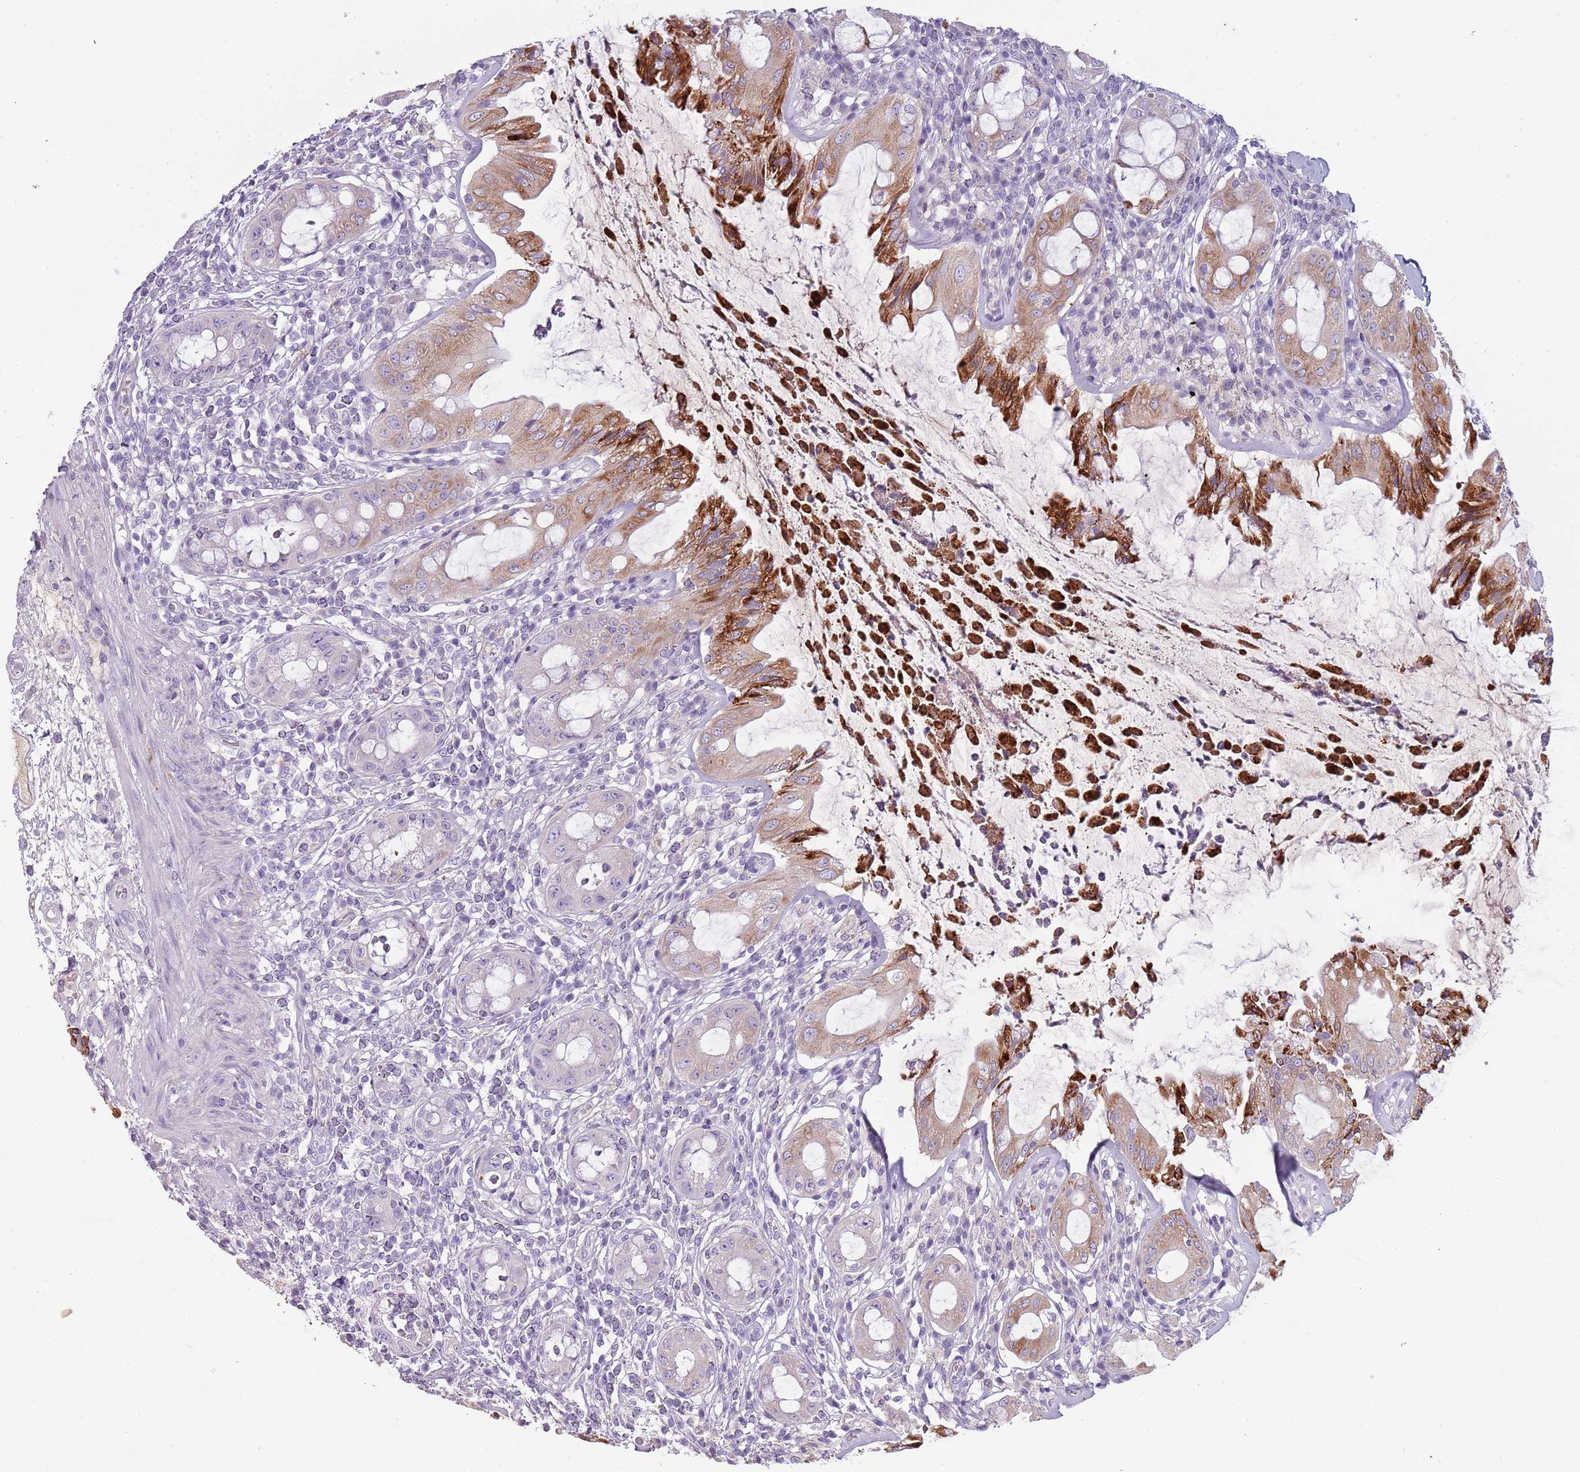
{"staining": {"intensity": "strong", "quantity": "25%-75%", "location": "cytoplasmic/membranous"}, "tissue": "rectum", "cell_type": "Glandular cells", "image_type": "normal", "snomed": [{"axis": "morphology", "description": "Normal tissue, NOS"}, {"axis": "topography", "description": "Rectum"}], "caption": "Strong cytoplasmic/membranous positivity for a protein is present in about 25%-75% of glandular cells of normal rectum using immunohistochemistry (IHC).", "gene": "TNFRSF6B", "patient": {"sex": "female", "age": 57}}